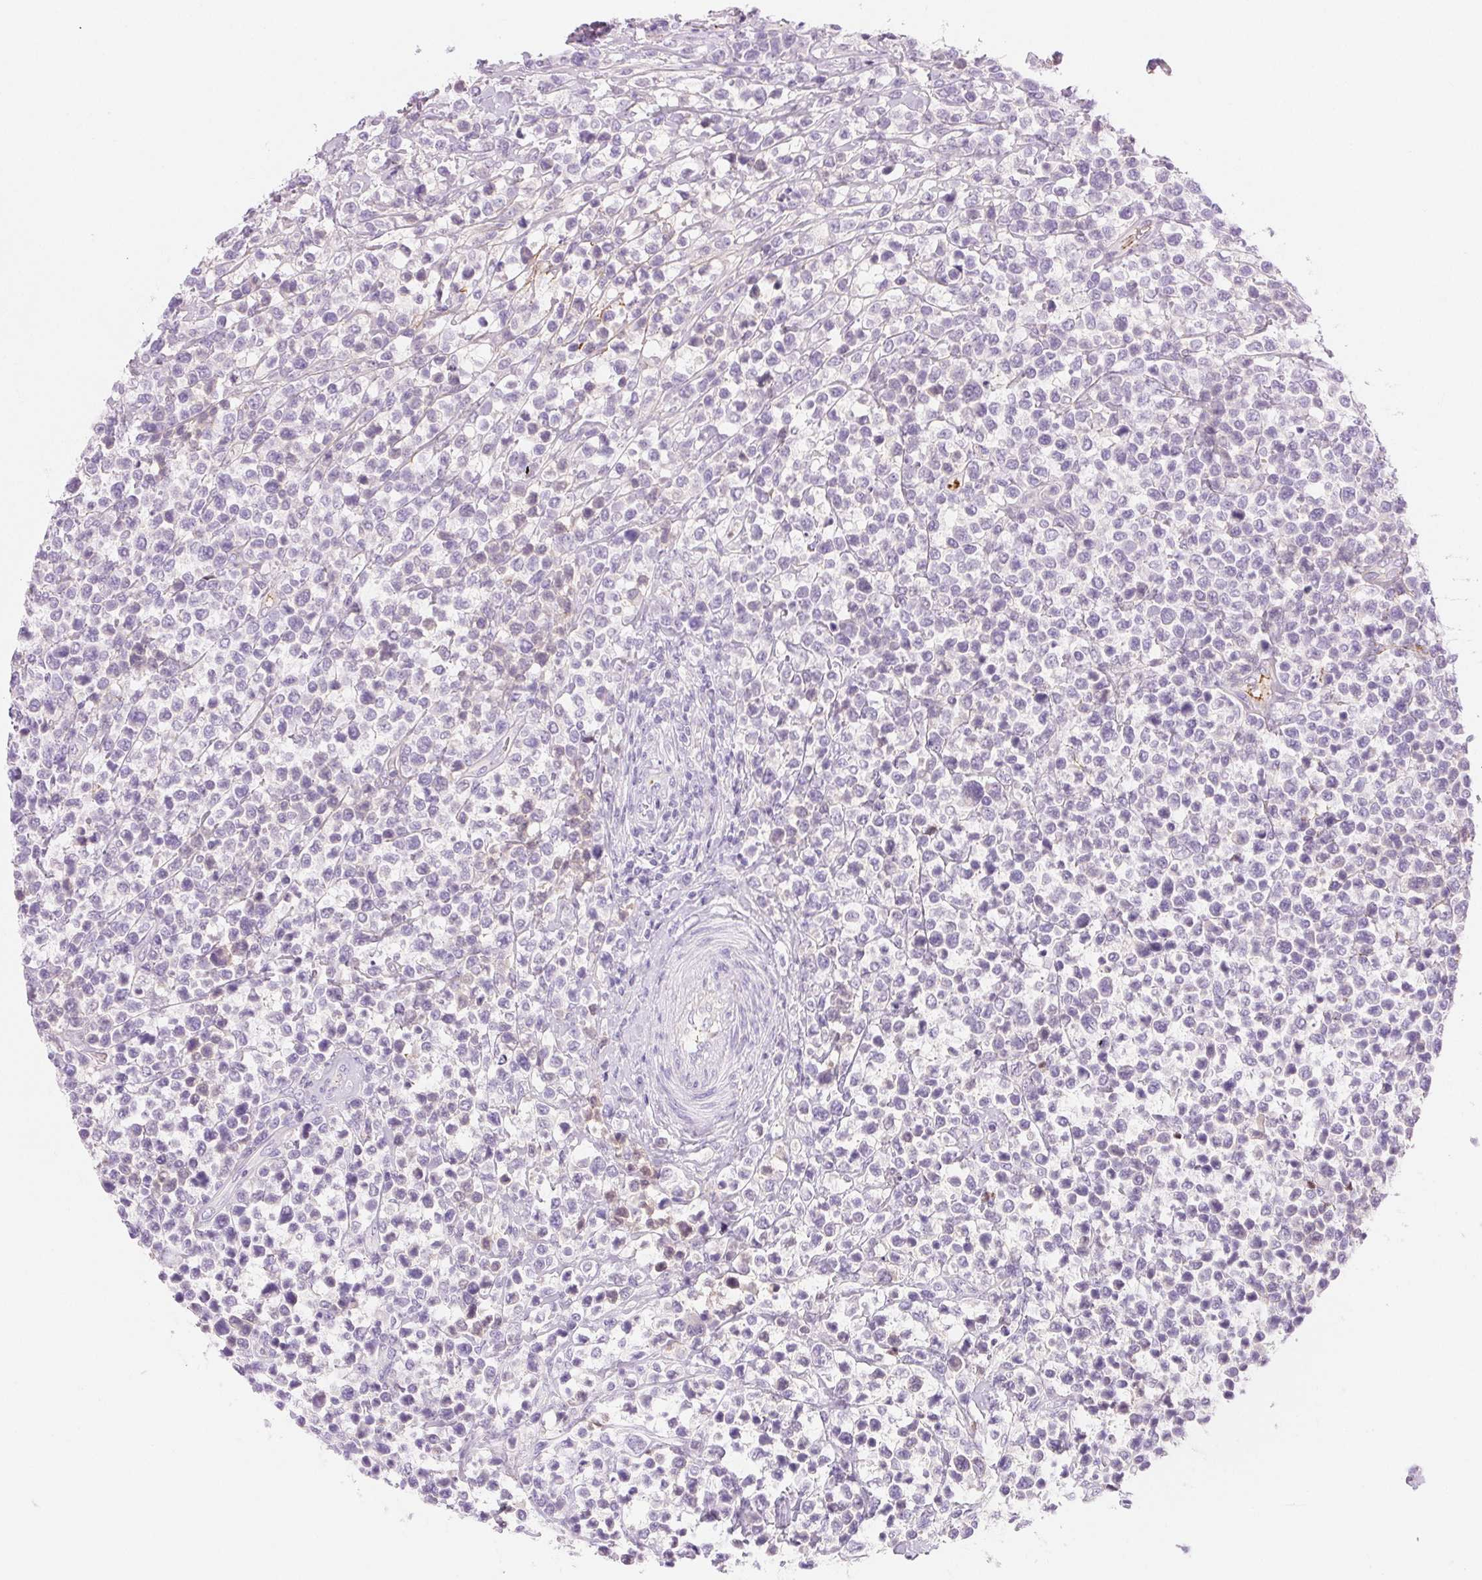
{"staining": {"intensity": "negative", "quantity": "none", "location": "none"}, "tissue": "lymphoma", "cell_type": "Tumor cells", "image_type": "cancer", "snomed": [{"axis": "morphology", "description": "Malignant lymphoma, non-Hodgkin's type, High grade"}, {"axis": "topography", "description": "Soft tissue"}], "caption": "Malignant lymphoma, non-Hodgkin's type (high-grade) was stained to show a protein in brown. There is no significant staining in tumor cells.", "gene": "FGA", "patient": {"sex": "female", "age": 56}}